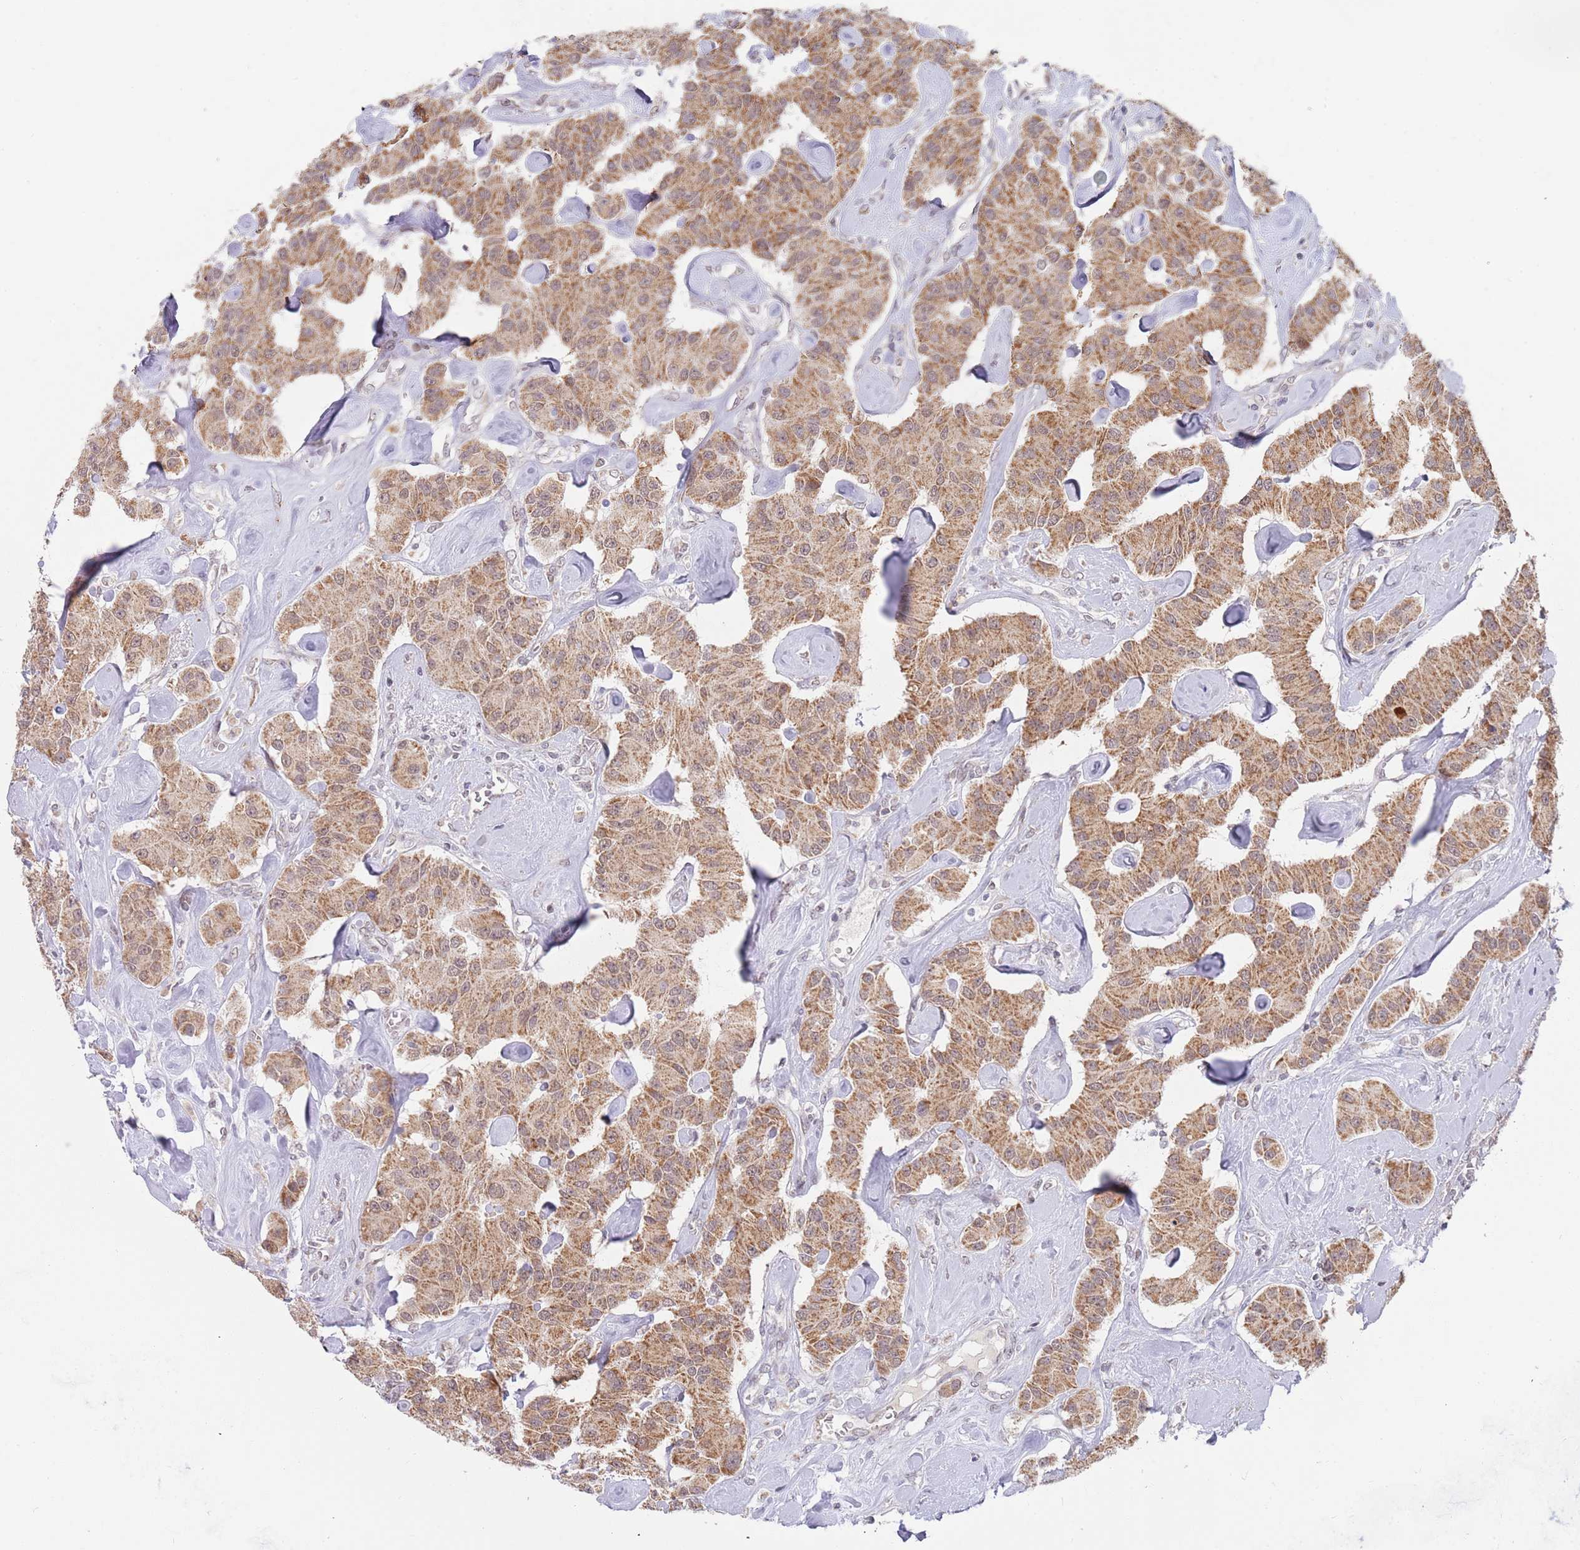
{"staining": {"intensity": "moderate", "quantity": ">75%", "location": "cytoplasmic/membranous"}, "tissue": "carcinoid", "cell_type": "Tumor cells", "image_type": "cancer", "snomed": [{"axis": "morphology", "description": "Carcinoid, malignant, NOS"}, {"axis": "topography", "description": "Pancreas"}], "caption": "Carcinoid stained with a protein marker exhibits moderate staining in tumor cells.", "gene": "TIMM13", "patient": {"sex": "male", "age": 41}}